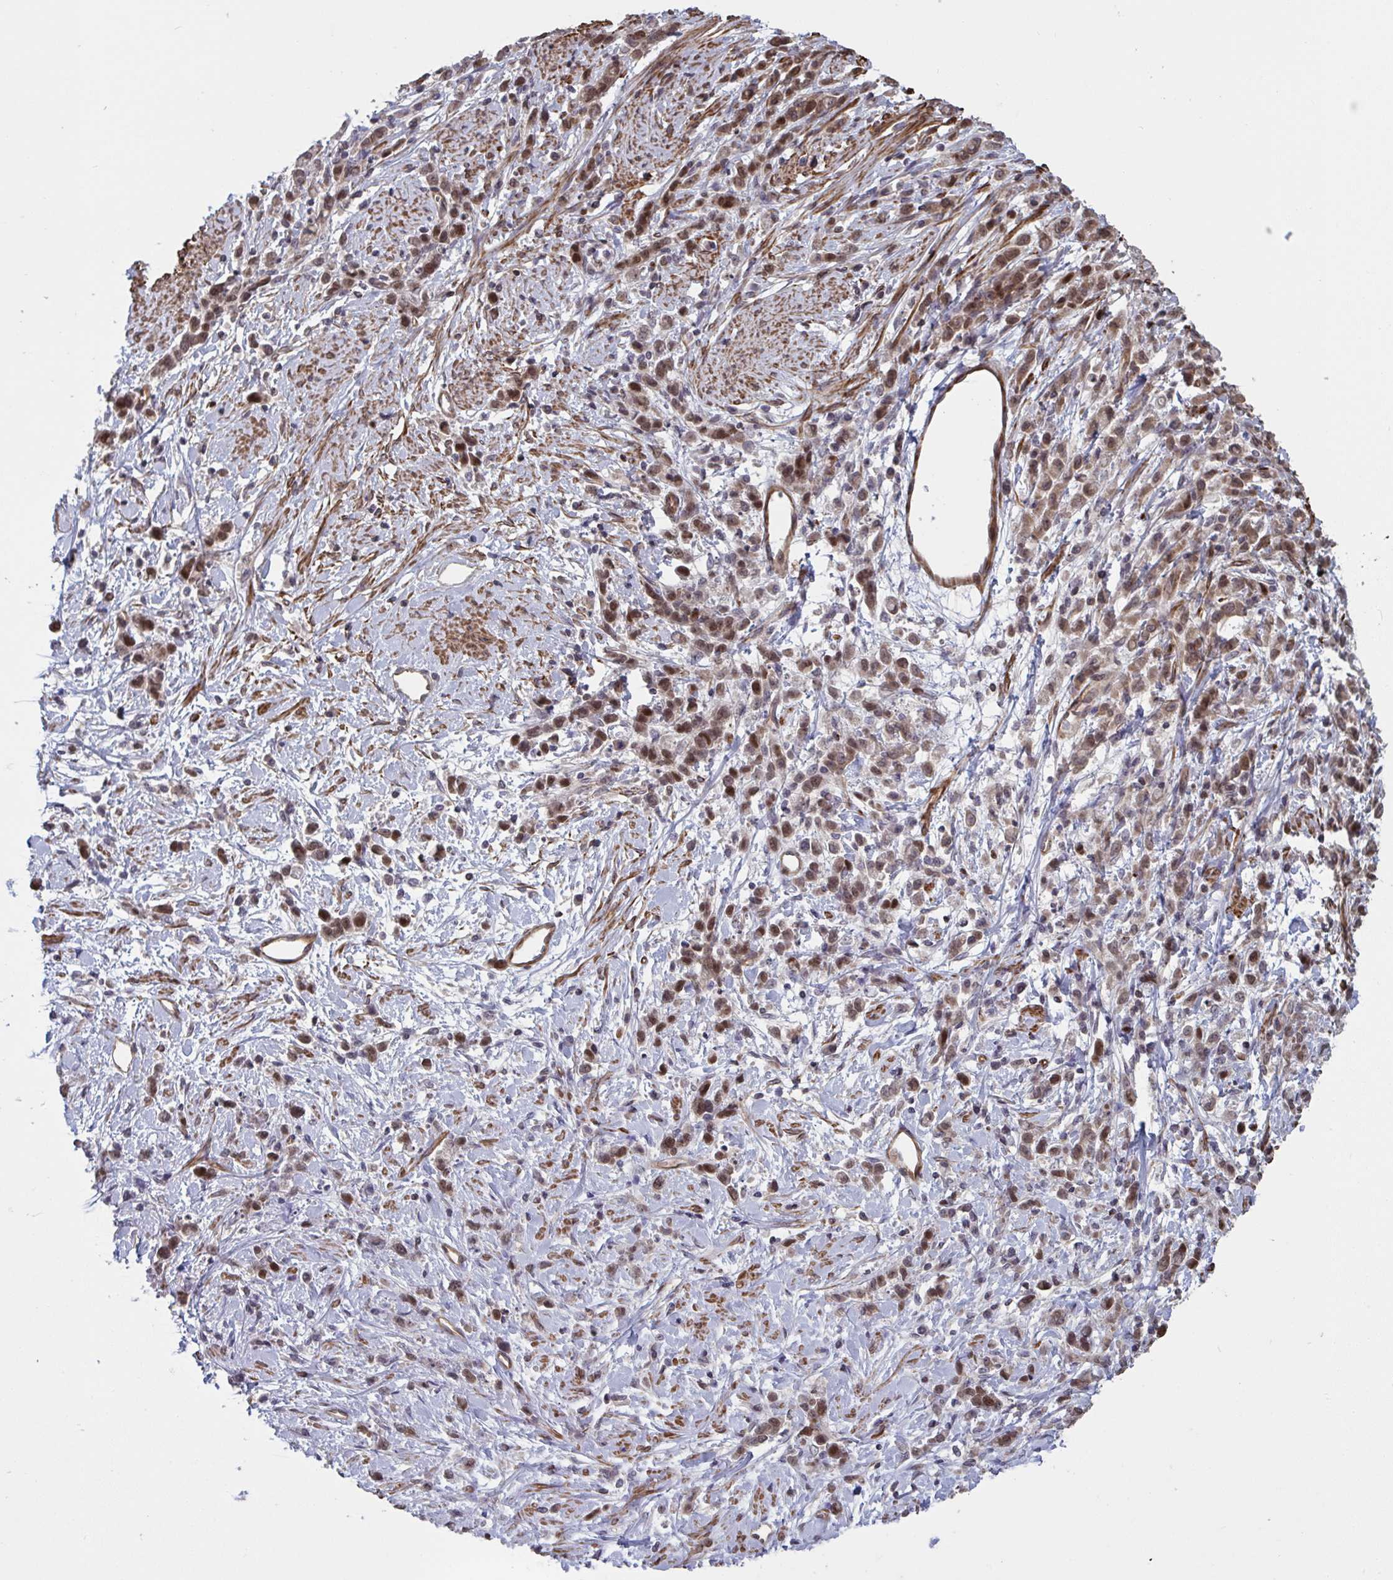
{"staining": {"intensity": "moderate", "quantity": ">75%", "location": "nuclear"}, "tissue": "stomach cancer", "cell_type": "Tumor cells", "image_type": "cancer", "snomed": [{"axis": "morphology", "description": "Adenocarcinoma, NOS"}, {"axis": "topography", "description": "Stomach"}], "caption": "Immunohistochemistry (IHC) staining of adenocarcinoma (stomach), which exhibits medium levels of moderate nuclear expression in about >75% of tumor cells indicating moderate nuclear protein staining. The staining was performed using DAB (brown) for protein detection and nuclei were counterstained in hematoxylin (blue).", "gene": "IPO5", "patient": {"sex": "female", "age": 60}}